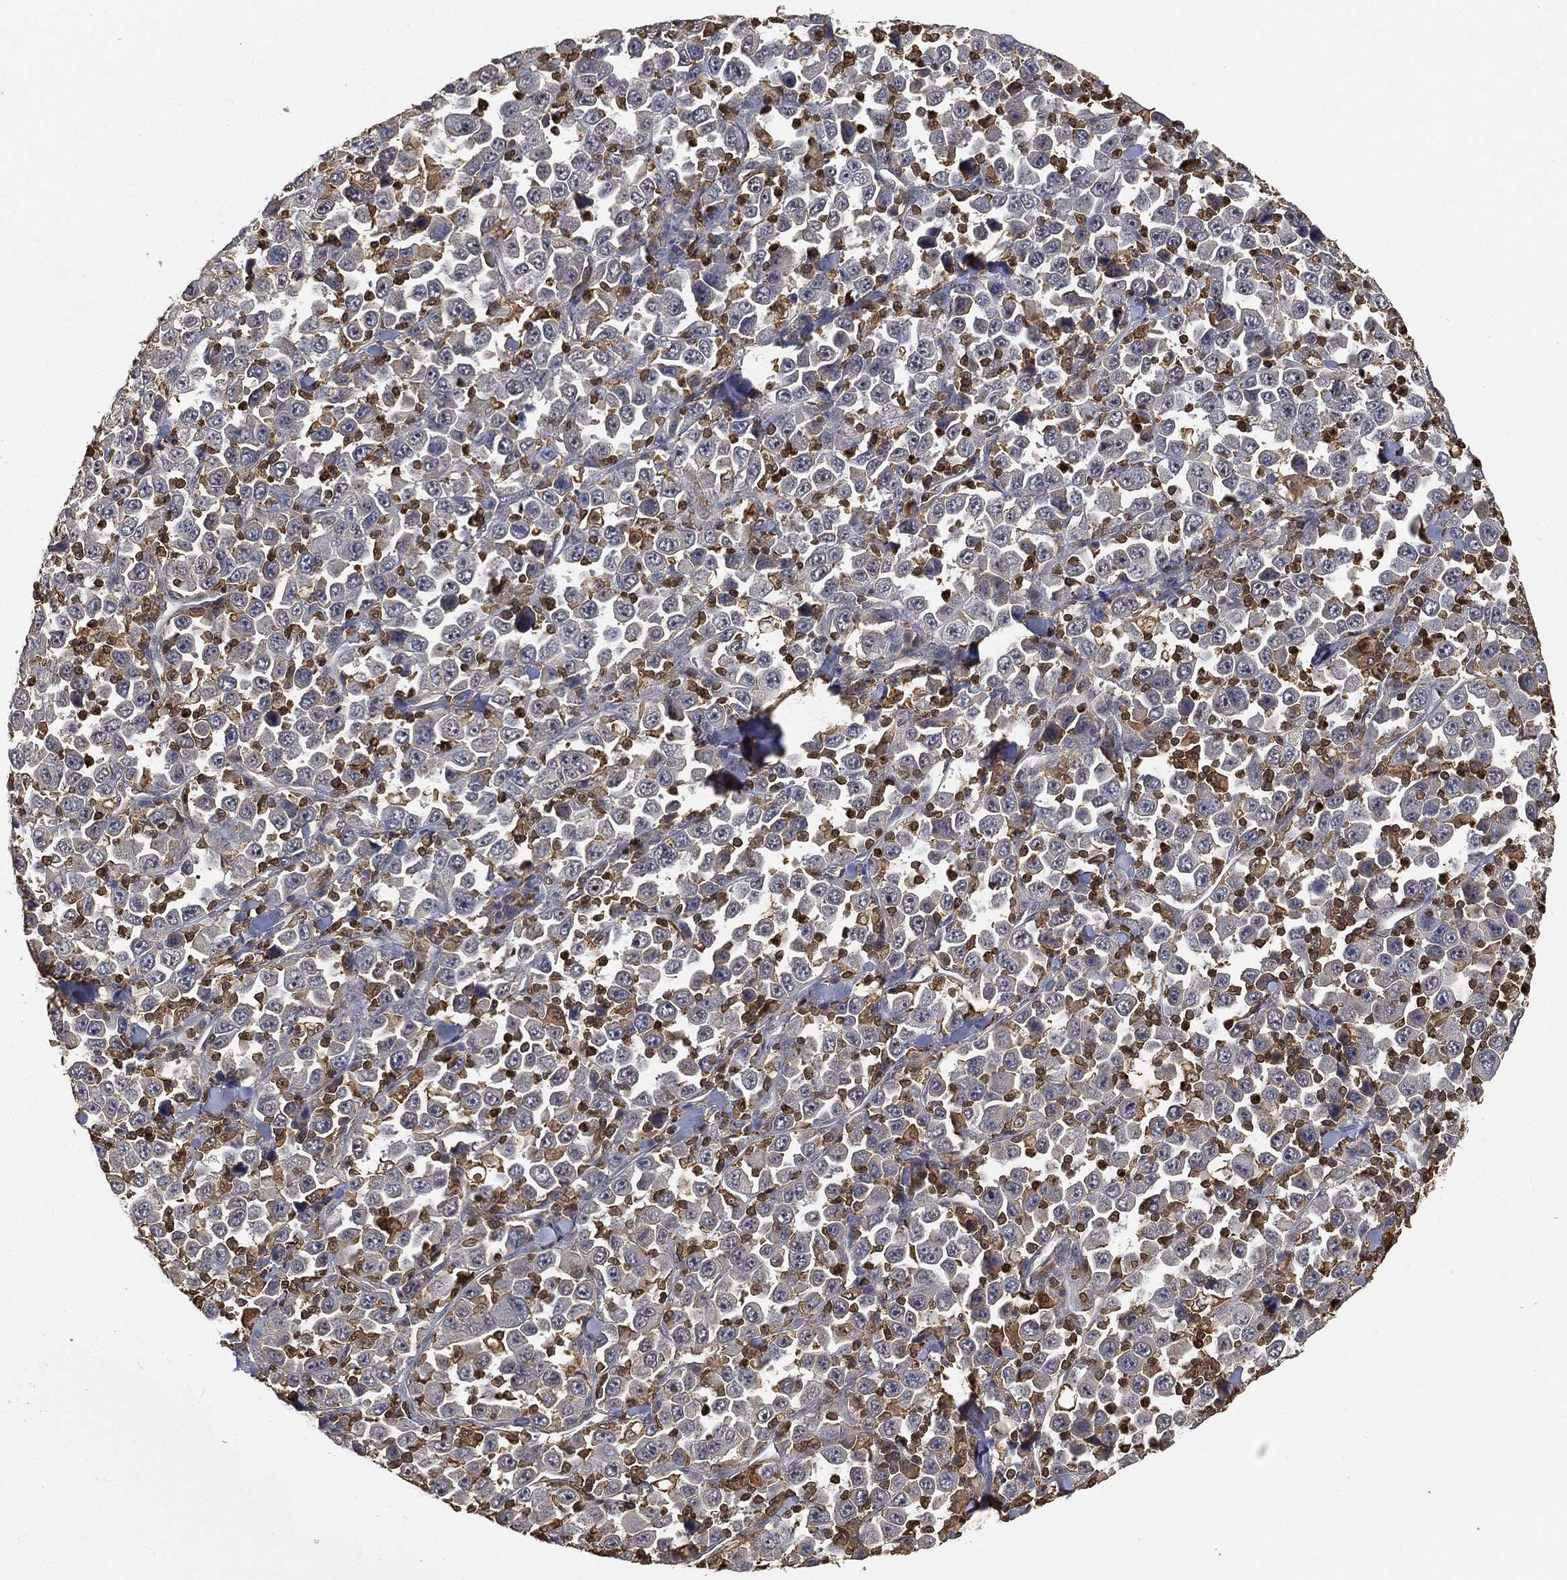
{"staining": {"intensity": "negative", "quantity": "none", "location": "none"}, "tissue": "stomach cancer", "cell_type": "Tumor cells", "image_type": "cancer", "snomed": [{"axis": "morphology", "description": "Normal tissue, NOS"}, {"axis": "morphology", "description": "Adenocarcinoma, NOS"}, {"axis": "topography", "description": "Stomach, upper"}, {"axis": "topography", "description": "Stomach"}], "caption": "Adenocarcinoma (stomach) was stained to show a protein in brown. There is no significant staining in tumor cells.", "gene": "CRYL1", "patient": {"sex": "male", "age": 59}}